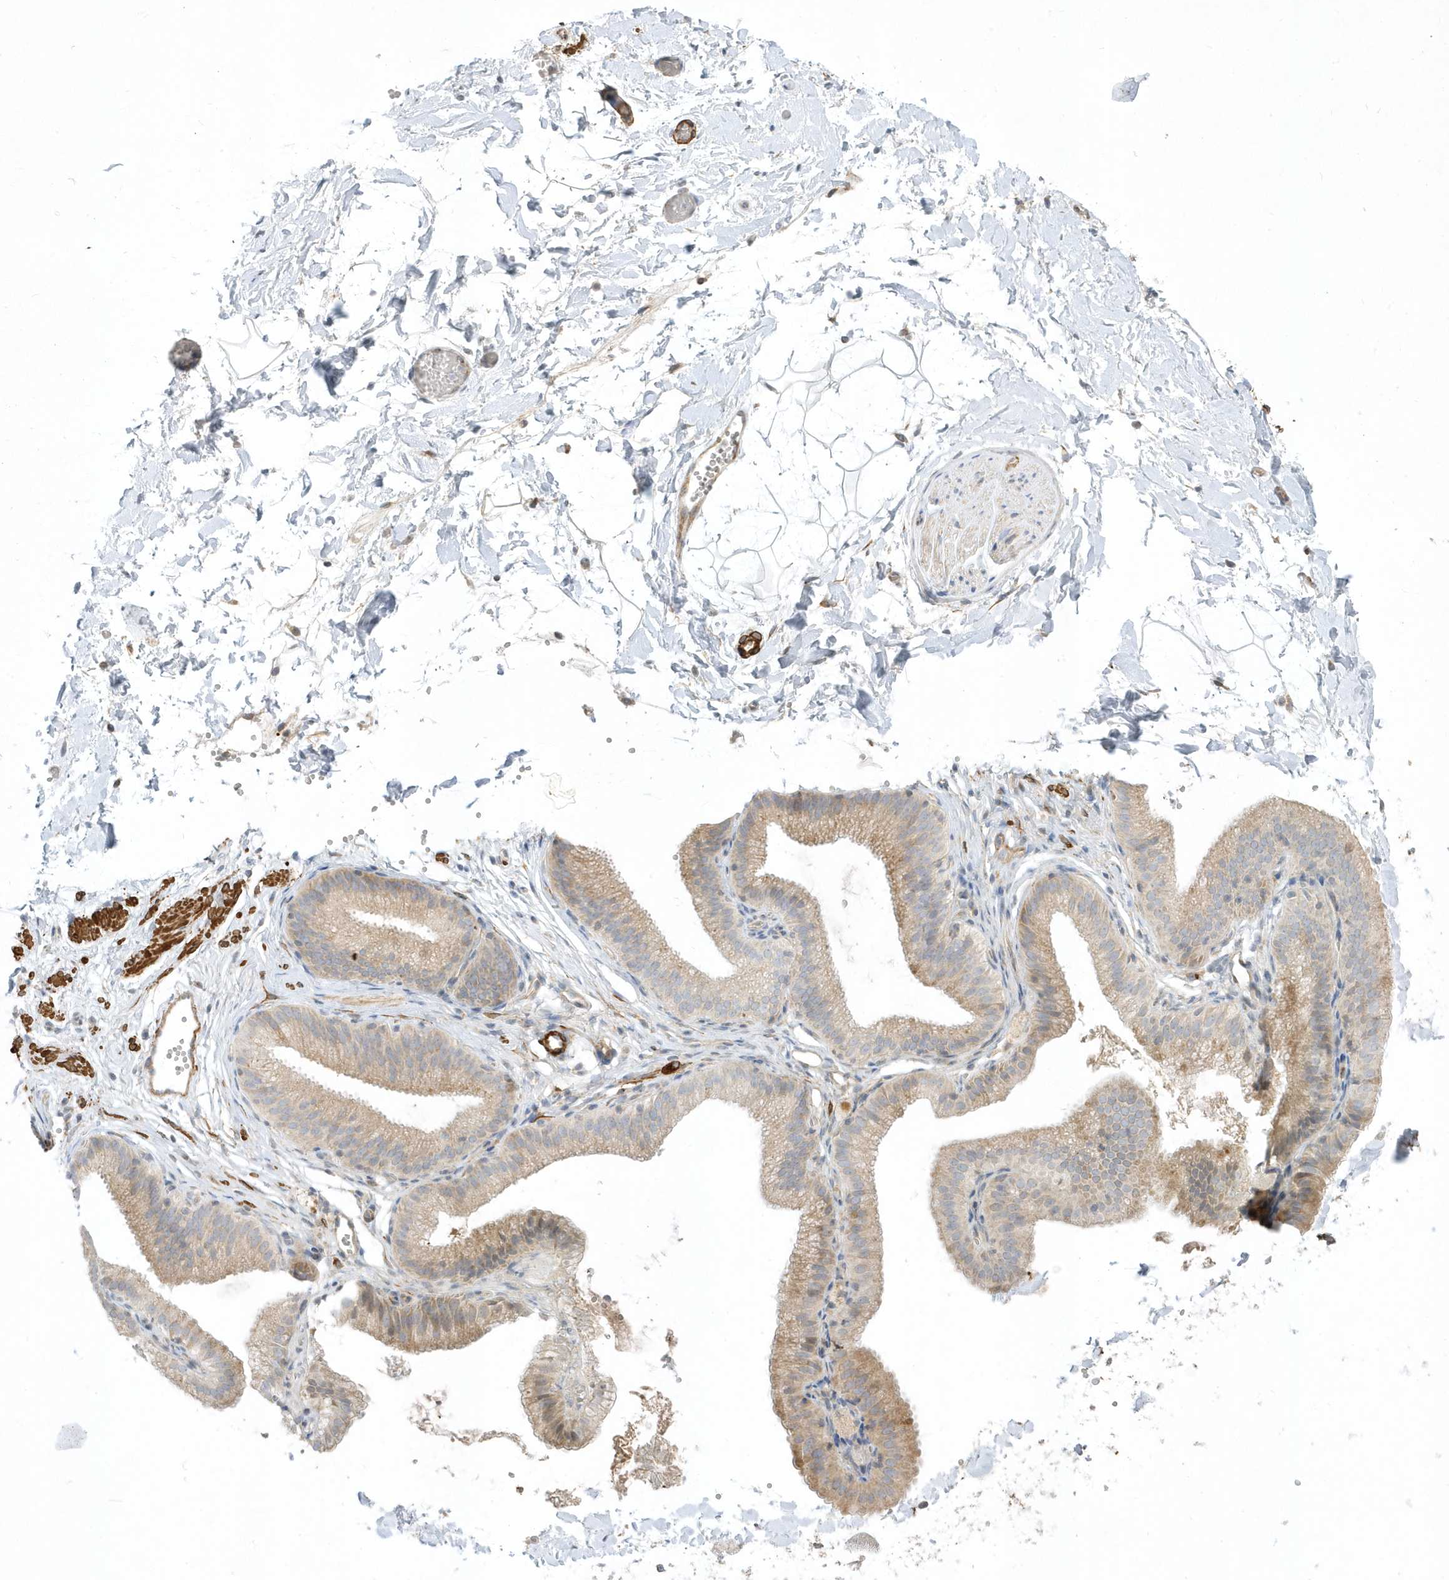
{"staining": {"intensity": "negative", "quantity": "none", "location": "none"}, "tissue": "adipose tissue", "cell_type": "Adipocytes", "image_type": "normal", "snomed": [{"axis": "morphology", "description": "Normal tissue, NOS"}, {"axis": "topography", "description": "Gallbladder"}, {"axis": "topography", "description": "Peripheral nerve tissue"}], "caption": "DAB immunohistochemical staining of unremarkable adipose tissue exhibits no significant staining in adipocytes. The staining was performed using DAB to visualize the protein expression in brown, while the nuclei were stained in blue with hematoxylin (Magnification: 20x).", "gene": "THADA", "patient": {"sex": "male", "age": 38}}